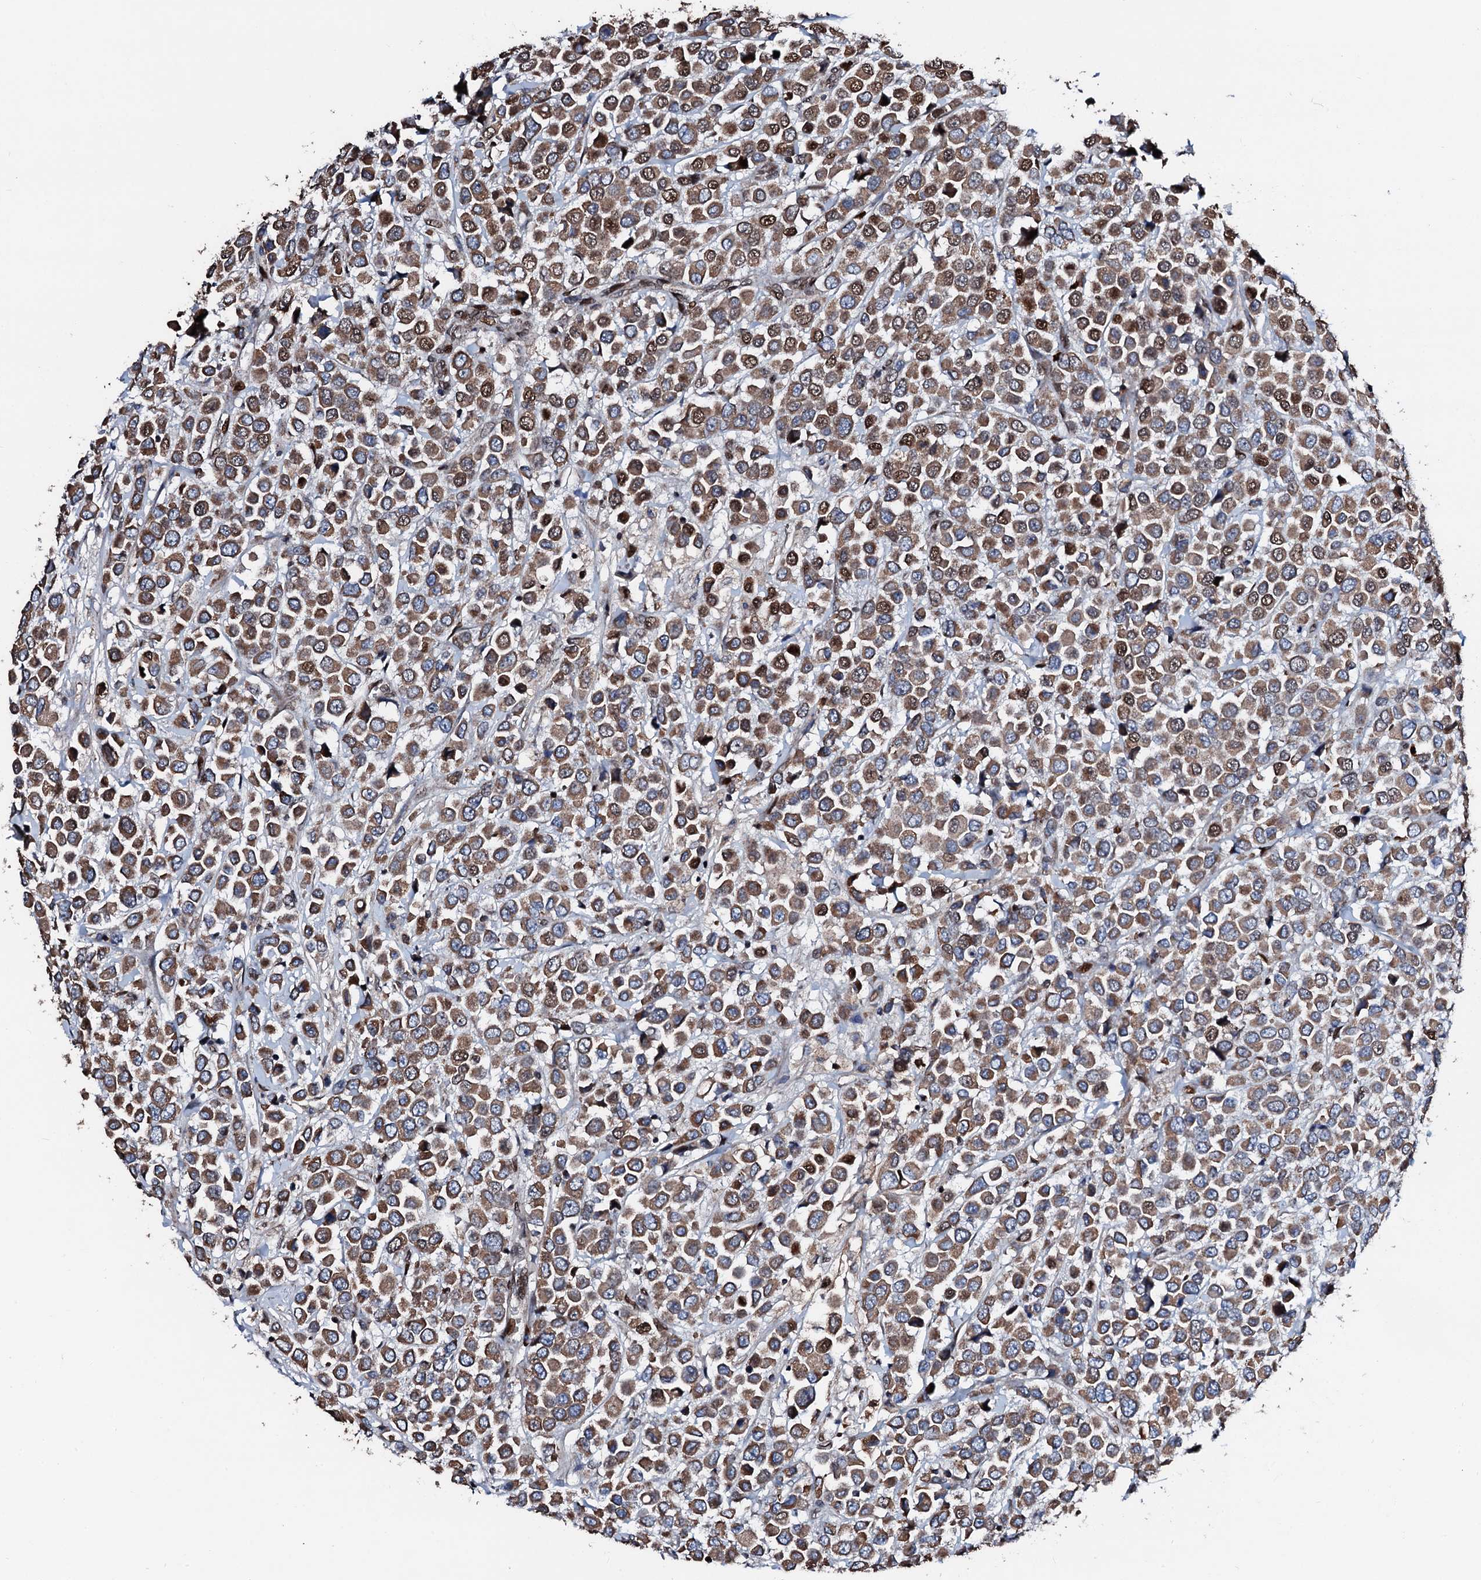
{"staining": {"intensity": "moderate", "quantity": ">75%", "location": "cytoplasmic/membranous,nuclear"}, "tissue": "breast cancer", "cell_type": "Tumor cells", "image_type": "cancer", "snomed": [{"axis": "morphology", "description": "Duct carcinoma"}, {"axis": "topography", "description": "Breast"}], "caption": "This is a photomicrograph of immunohistochemistry staining of breast cancer (intraductal carcinoma), which shows moderate expression in the cytoplasmic/membranous and nuclear of tumor cells.", "gene": "KIF18A", "patient": {"sex": "female", "age": 61}}